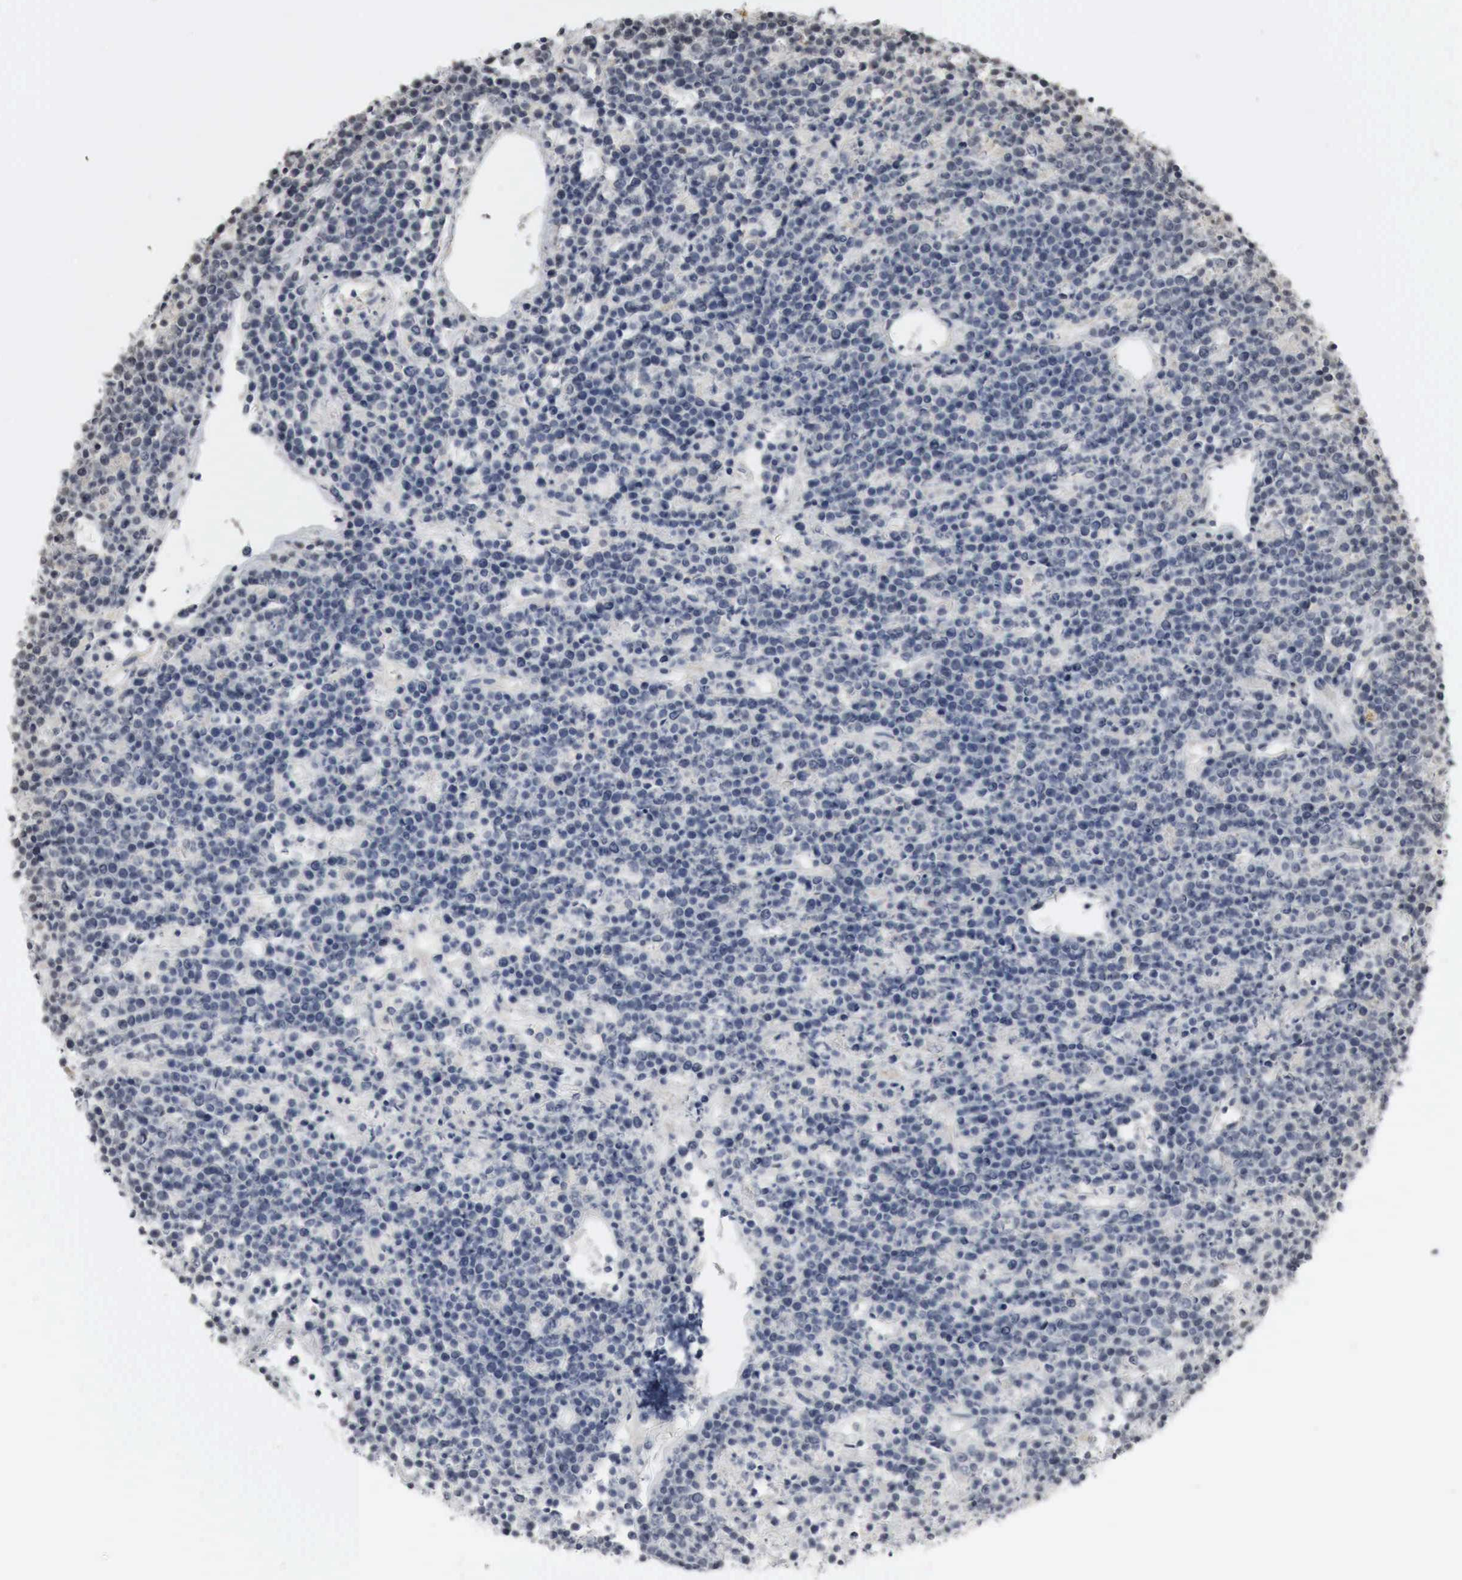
{"staining": {"intensity": "negative", "quantity": "none", "location": "none"}, "tissue": "lymphoma", "cell_type": "Tumor cells", "image_type": "cancer", "snomed": [{"axis": "morphology", "description": "Malignant lymphoma, non-Hodgkin's type, High grade"}, {"axis": "topography", "description": "Ovary"}], "caption": "This histopathology image is of malignant lymphoma, non-Hodgkin's type (high-grade) stained with immunohistochemistry to label a protein in brown with the nuclei are counter-stained blue. There is no expression in tumor cells.", "gene": "ERBB4", "patient": {"sex": "female", "age": 56}}